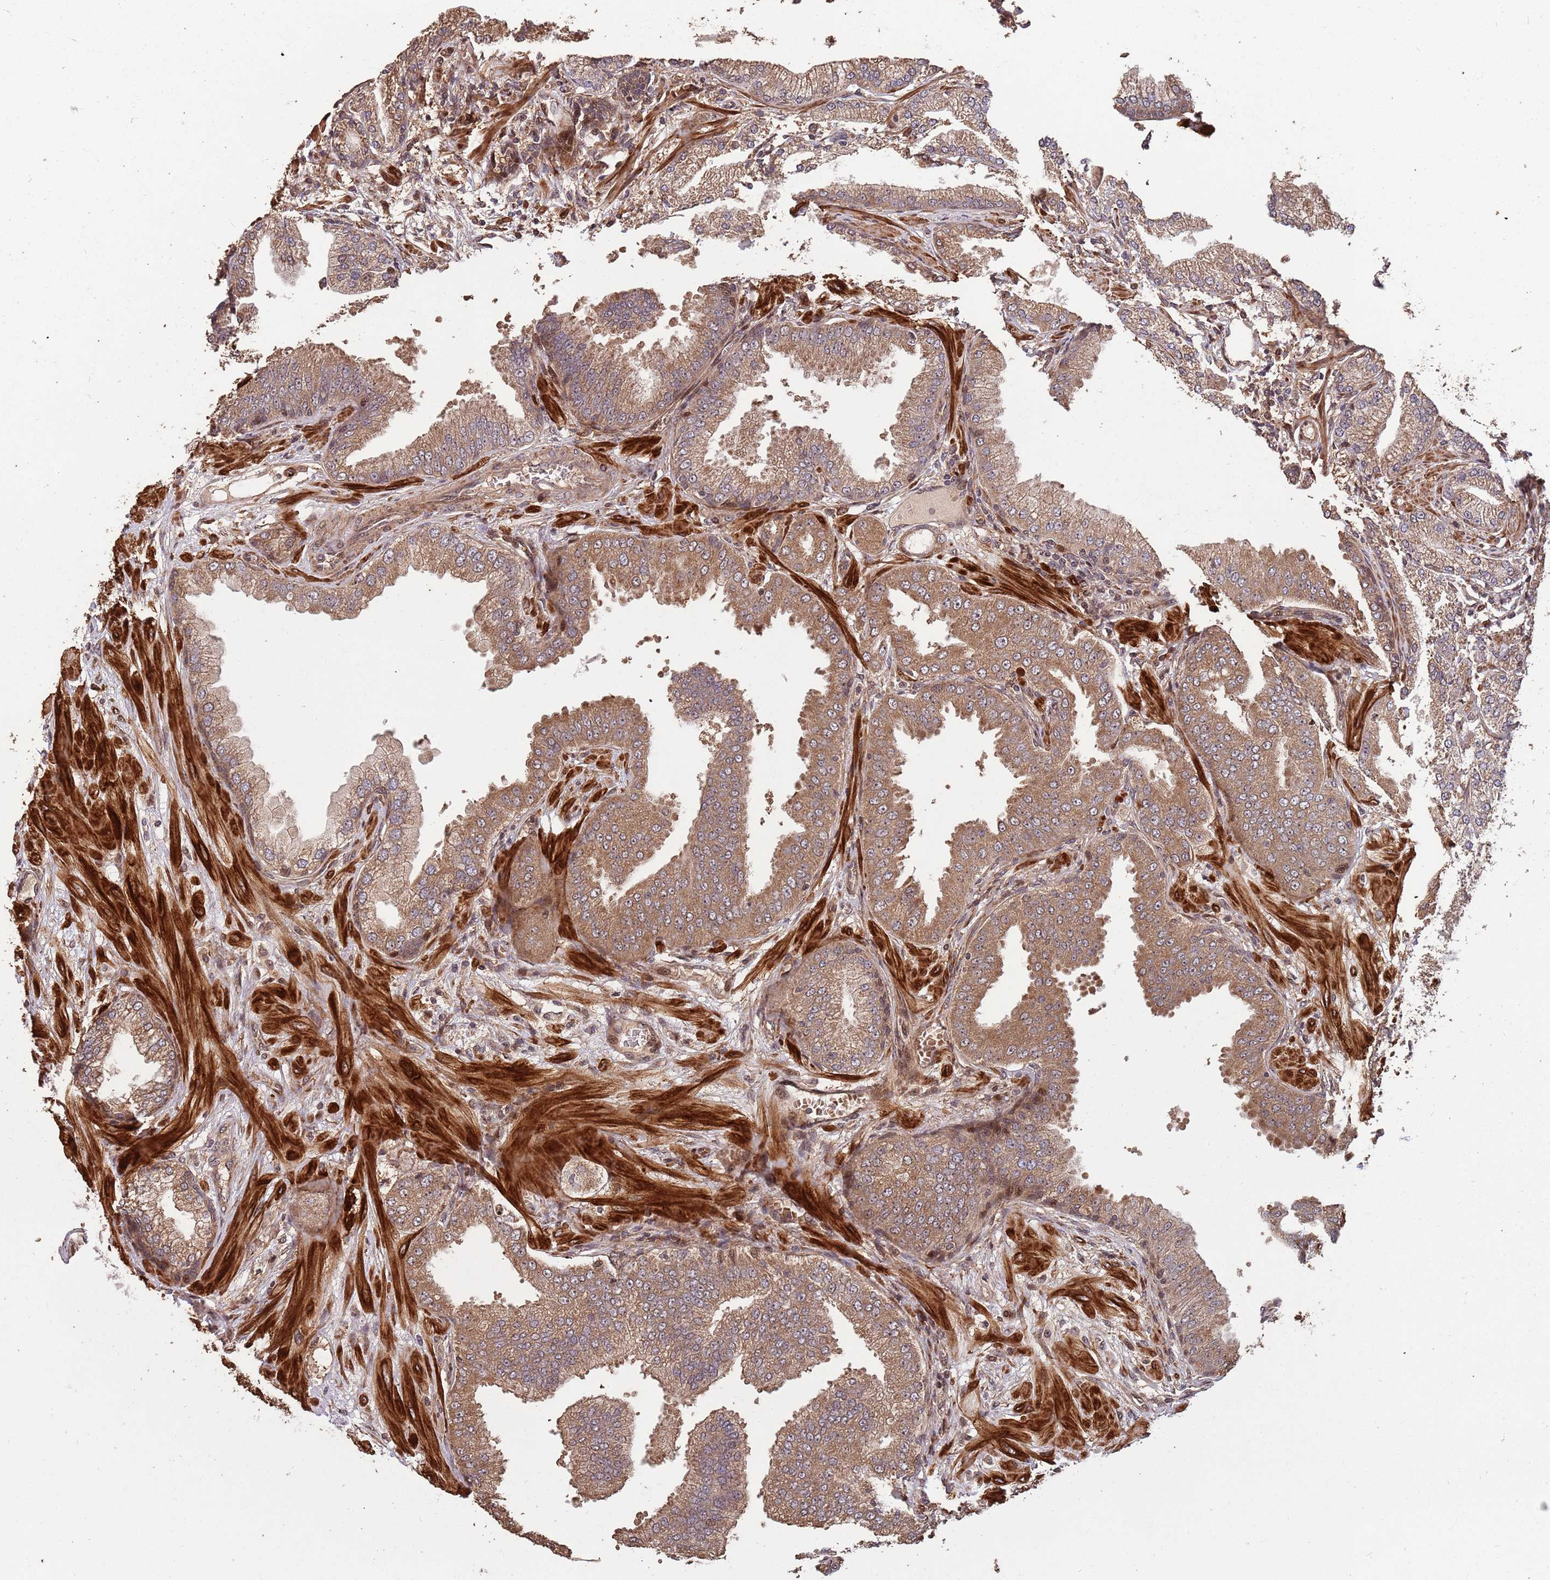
{"staining": {"intensity": "moderate", "quantity": ">75%", "location": "cytoplasmic/membranous"}, "tissue": "prostate cancer", "cell_type": "Tumor cells", "image_type": "cancer", "snomed": [{"axis": "morphology", "description": "Adenocarcinoma, Low grade"}, {"axis": "topography", "description": "Prostate"}], "caption": "Immunohistochemical staining of human prostate cancer reveals moderate cytoplasmic/membranous protein expression in about >75% of tumor cells.", "gene": "ZNF428", "patient": {"sex": "male", "age": 55}}